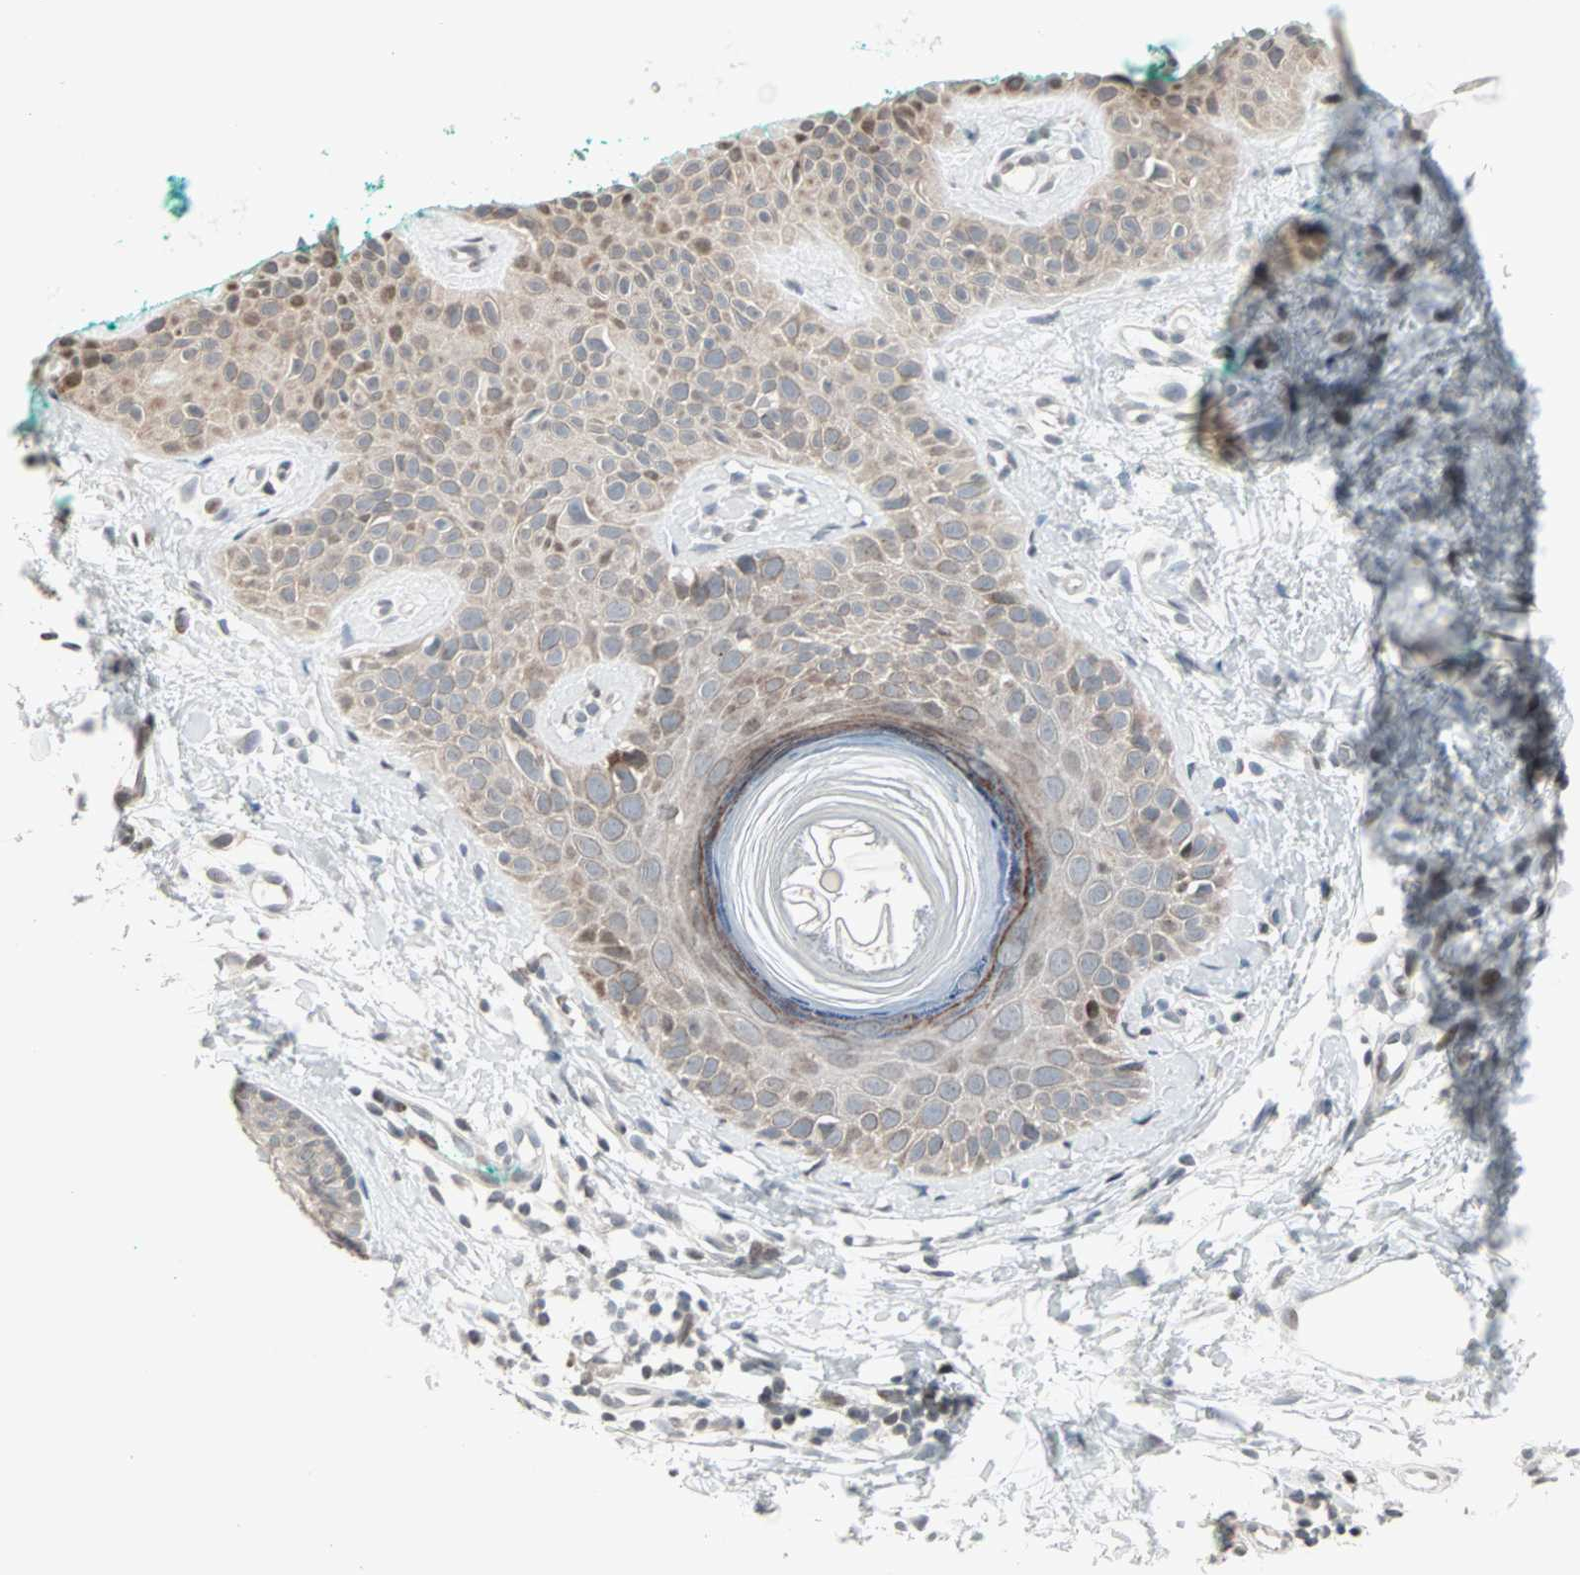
{"staining": {"intensity": "negative", "quantity": "none", "location": "none"}, "tissue": "skin", "cell_type": "Fibroblasts", "image_type": "normal", "snomed": [{"axis": "morphology", "description": "Normal tissue, NOS"}, {"axis": "topography", "description": "Skin"}], "caption": "Skin stained for a protein using immunohistochemistry (IHC) exhibits no expression fibroblasts.", "gene": "CBLC", "patient": {"sex": "male", "age": 71}}